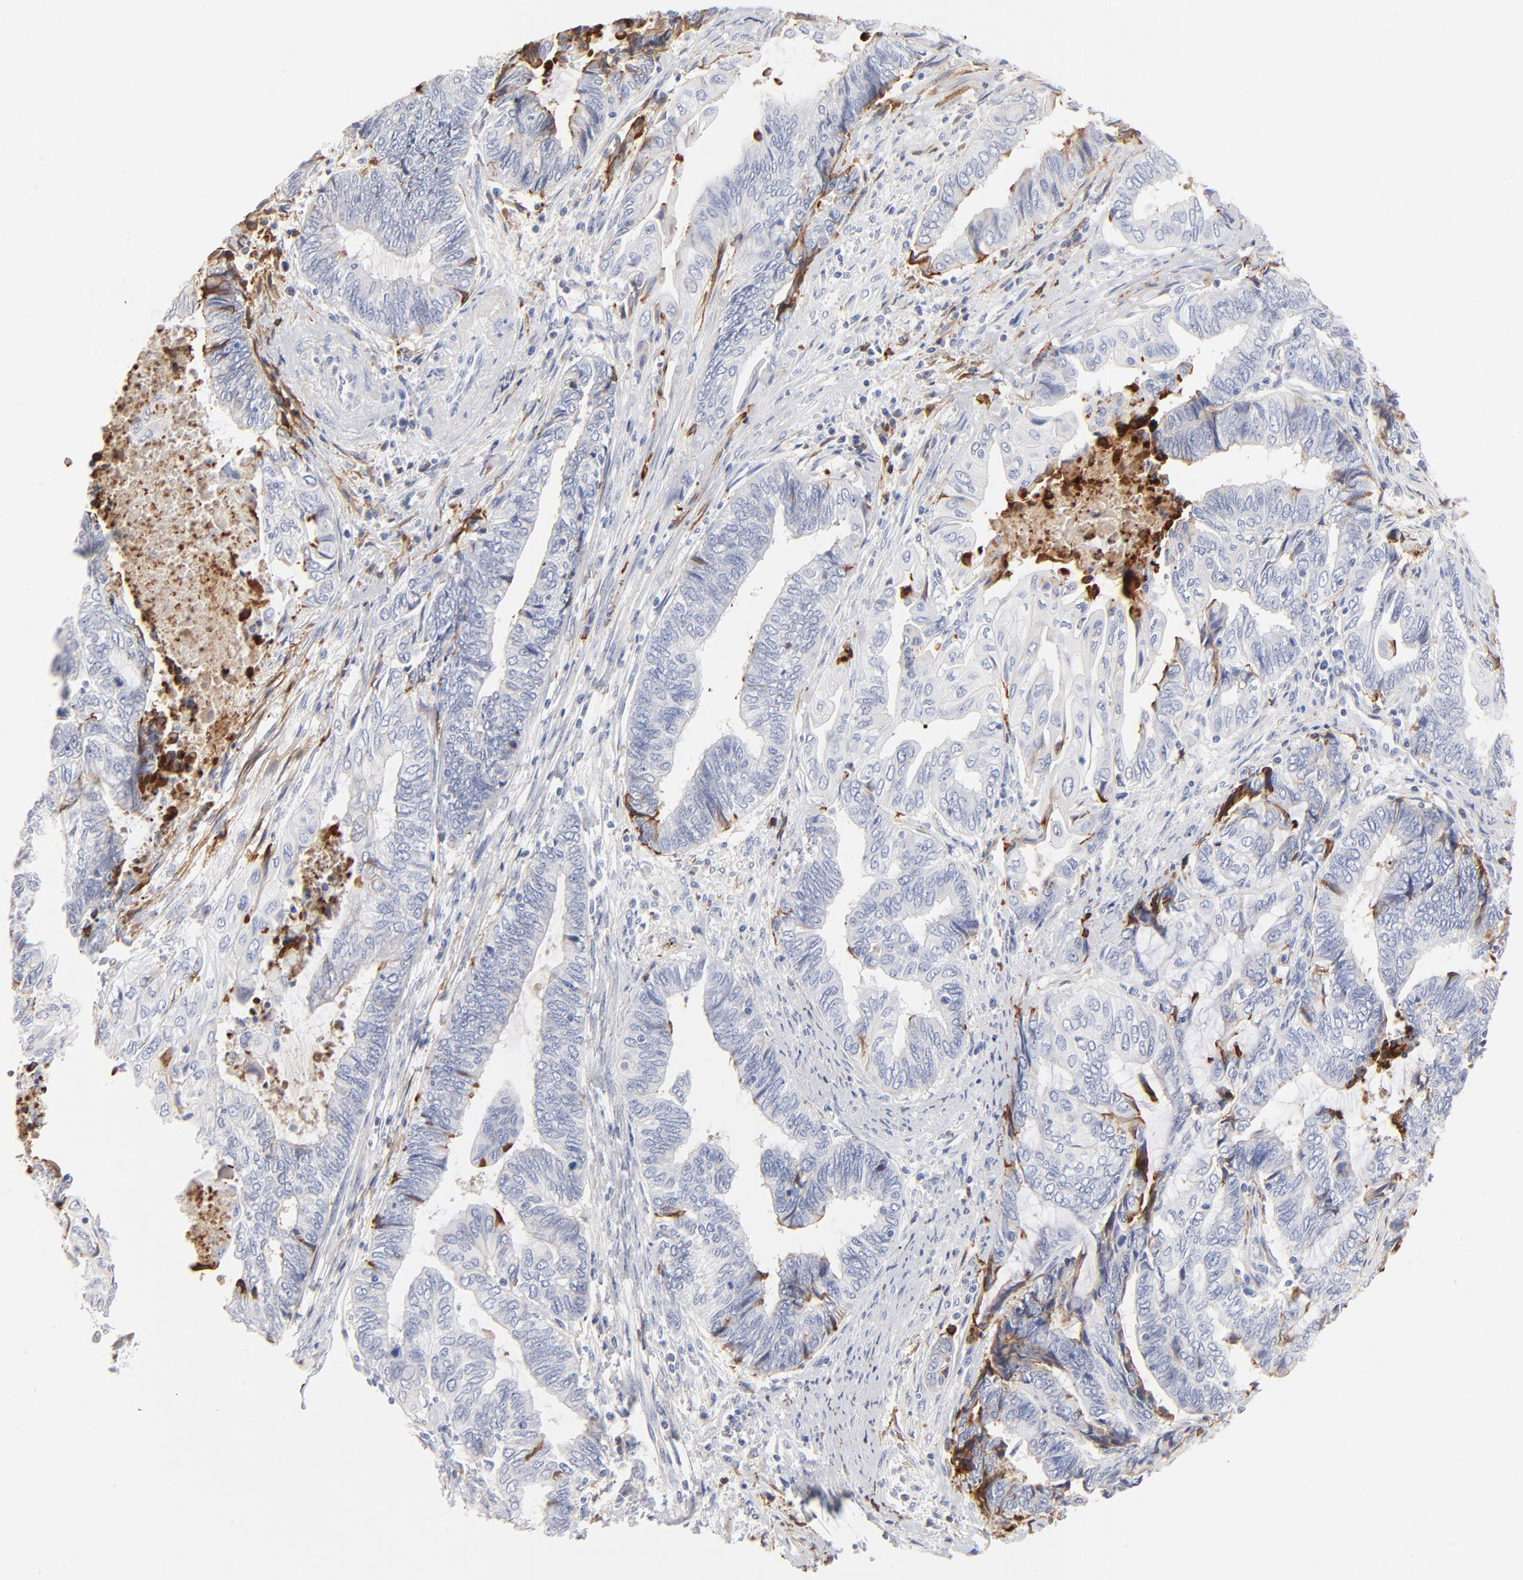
{"staining": {"intensity": "negative", "quantity": "none", "location": "none"}, "tissue": "endometrial cancer", "cell_type": "Tumor cells", "image_type": "cancer", "snomed": [{"axis": "morphology", "description": "Adenocarcinoma, NOS"}, {"axis": "topography", "description": "Uterus"}, {"axis": "topography", "description": "Endometrium"}], "caption": "Protein analysis of adenocarcinoma (endometrial) reveals no significant positivity in tumor cells.", "gene": "APOH", "patient": {"sex": "female", "age": 70}}